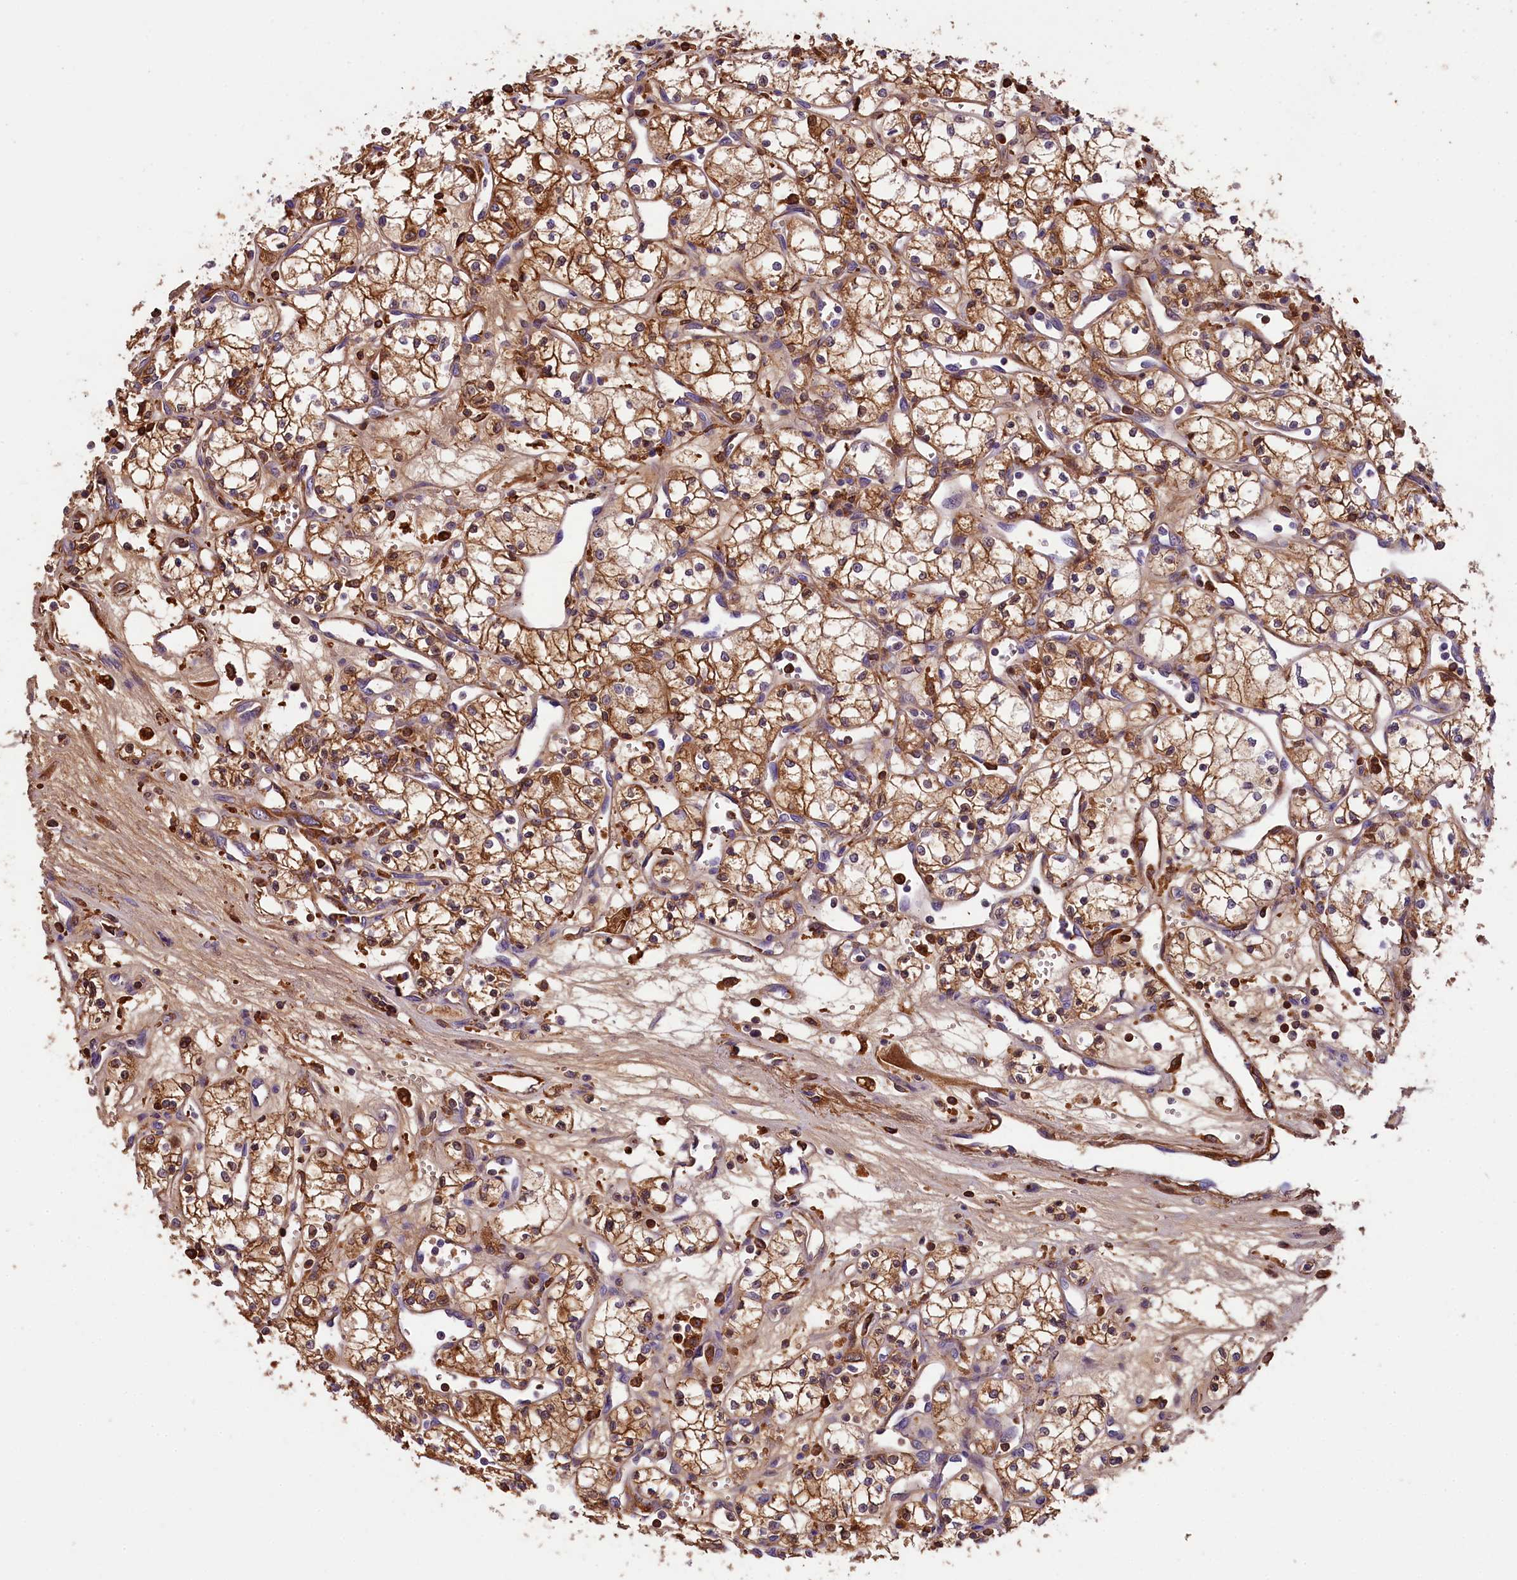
{"staining": {"intensity": "moderate", "quantity": ">75%", "location": "cytoplasmic/membranous"}, "tissue": "renal cancer", "cell_type": "Tumor cells", "image_type": "cancer", "snomed": [{"axis": "morphology", "description": "Adenocarcinoma, NOS"}, {"axis": "topography", "description": "Kidney"}], "caption": "This photomicrograph demonstrates immunohistochemistry staining of renal cancer (adenocarcinoma), with medium moderate cytoplasmic/membranous positivity in approximately >75% of tumor cells.", "gene": "PHAF1", "patient": {"sex": "male", "age": 59}}